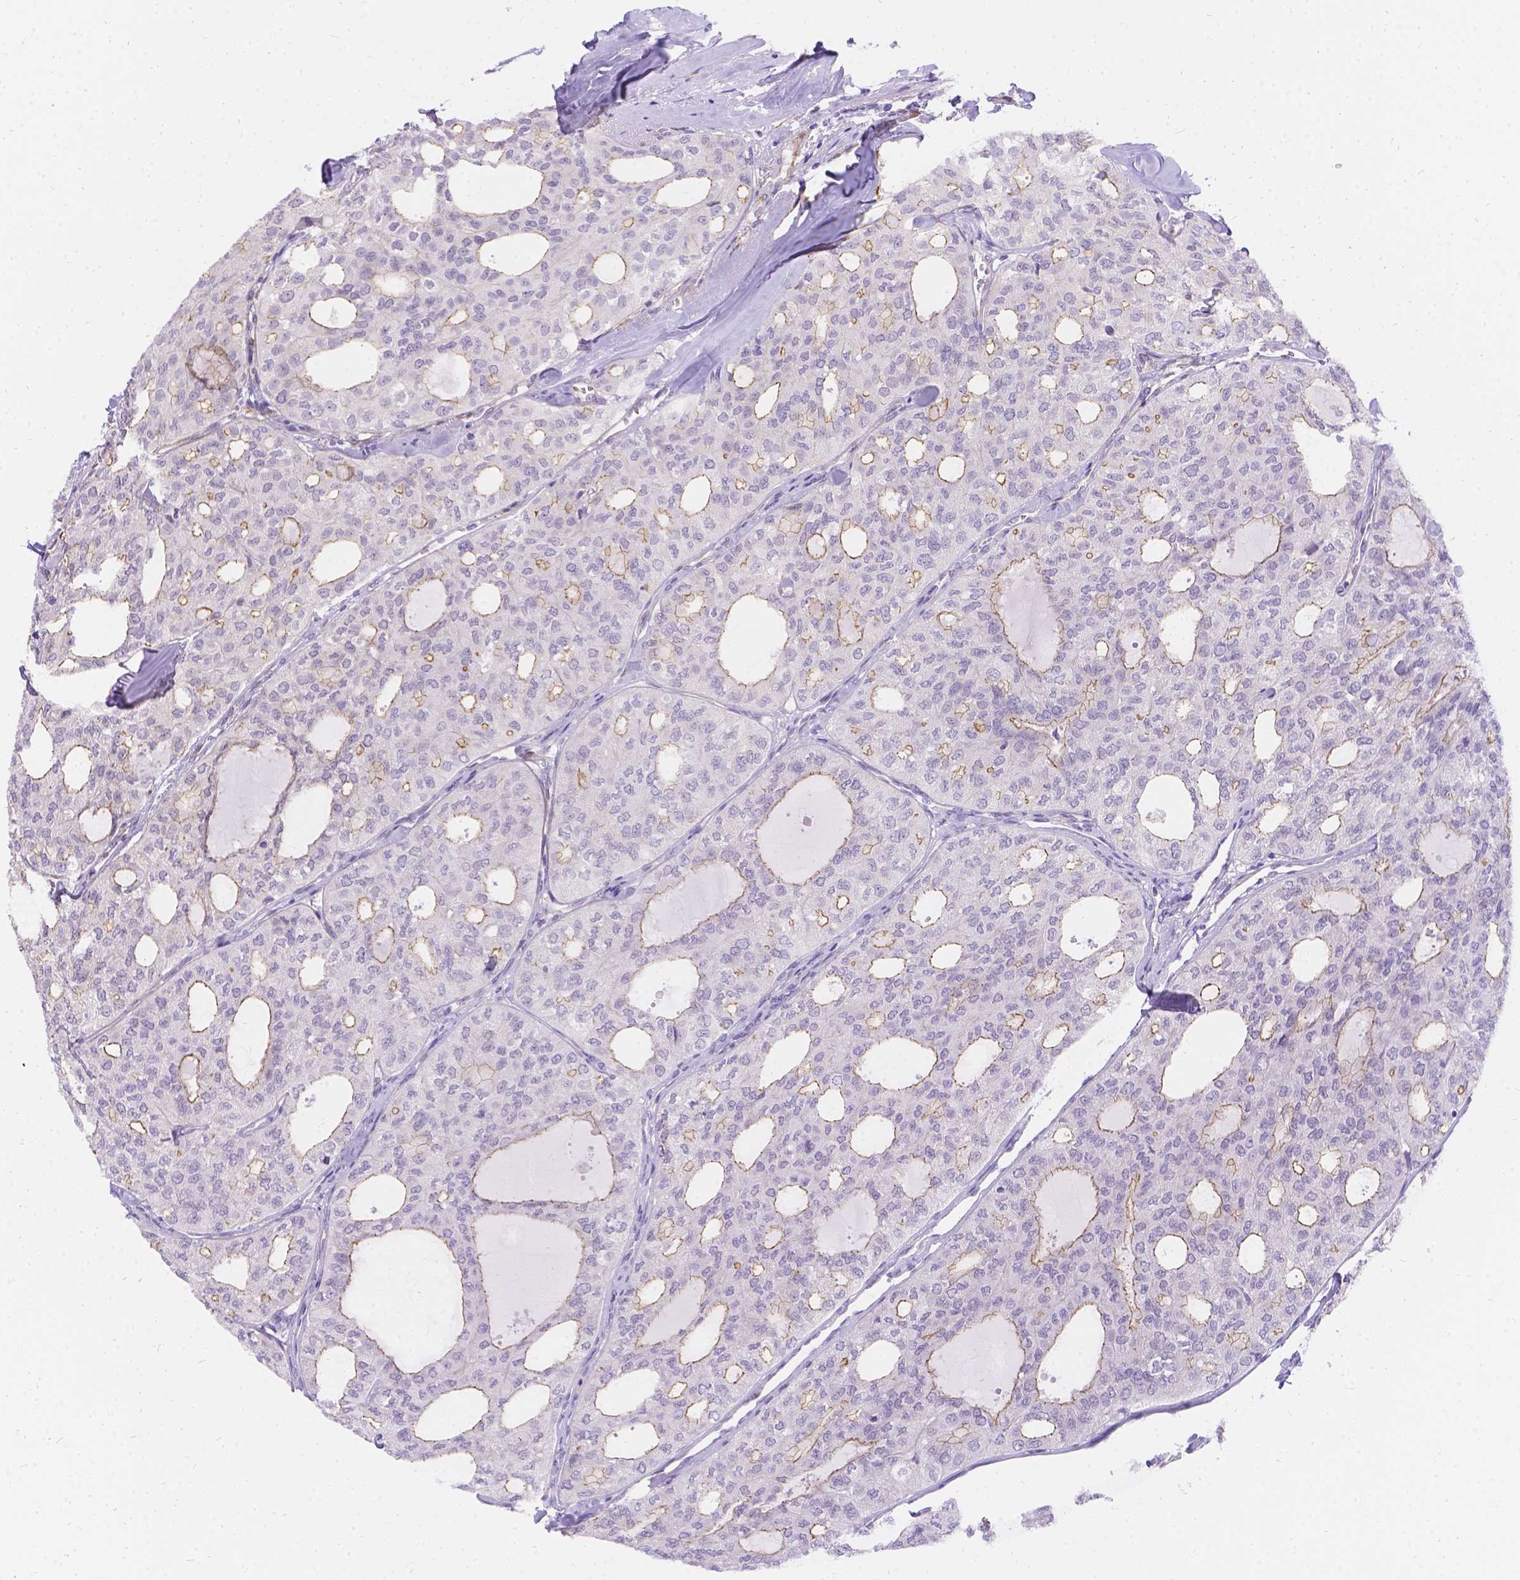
{"staining": {"intensity": "weak", "quantity": "<25%", "location": "cytoplasmic/membranous"}, "tissue": "thyroid cancer", "cell_type": "Tumor cells", "image_type": "cancer", "snomed": [{"axis": "morphology", "description": "Follicular adenoma carcinoma, NOS"}, {"axis": "topography", "description": "Thyroid gland"}], "caption": "This photomicrograph is of thyroid follicular adenoma carcinoma stained with IHC to label a protein in brown with the nuclei are counter-stained blue. There is no expression in tumor cells. (IHC, brightfield microscopy, high magnification).", "gene": "PALS1", "patient": {"sex": "male", "age": 75}}